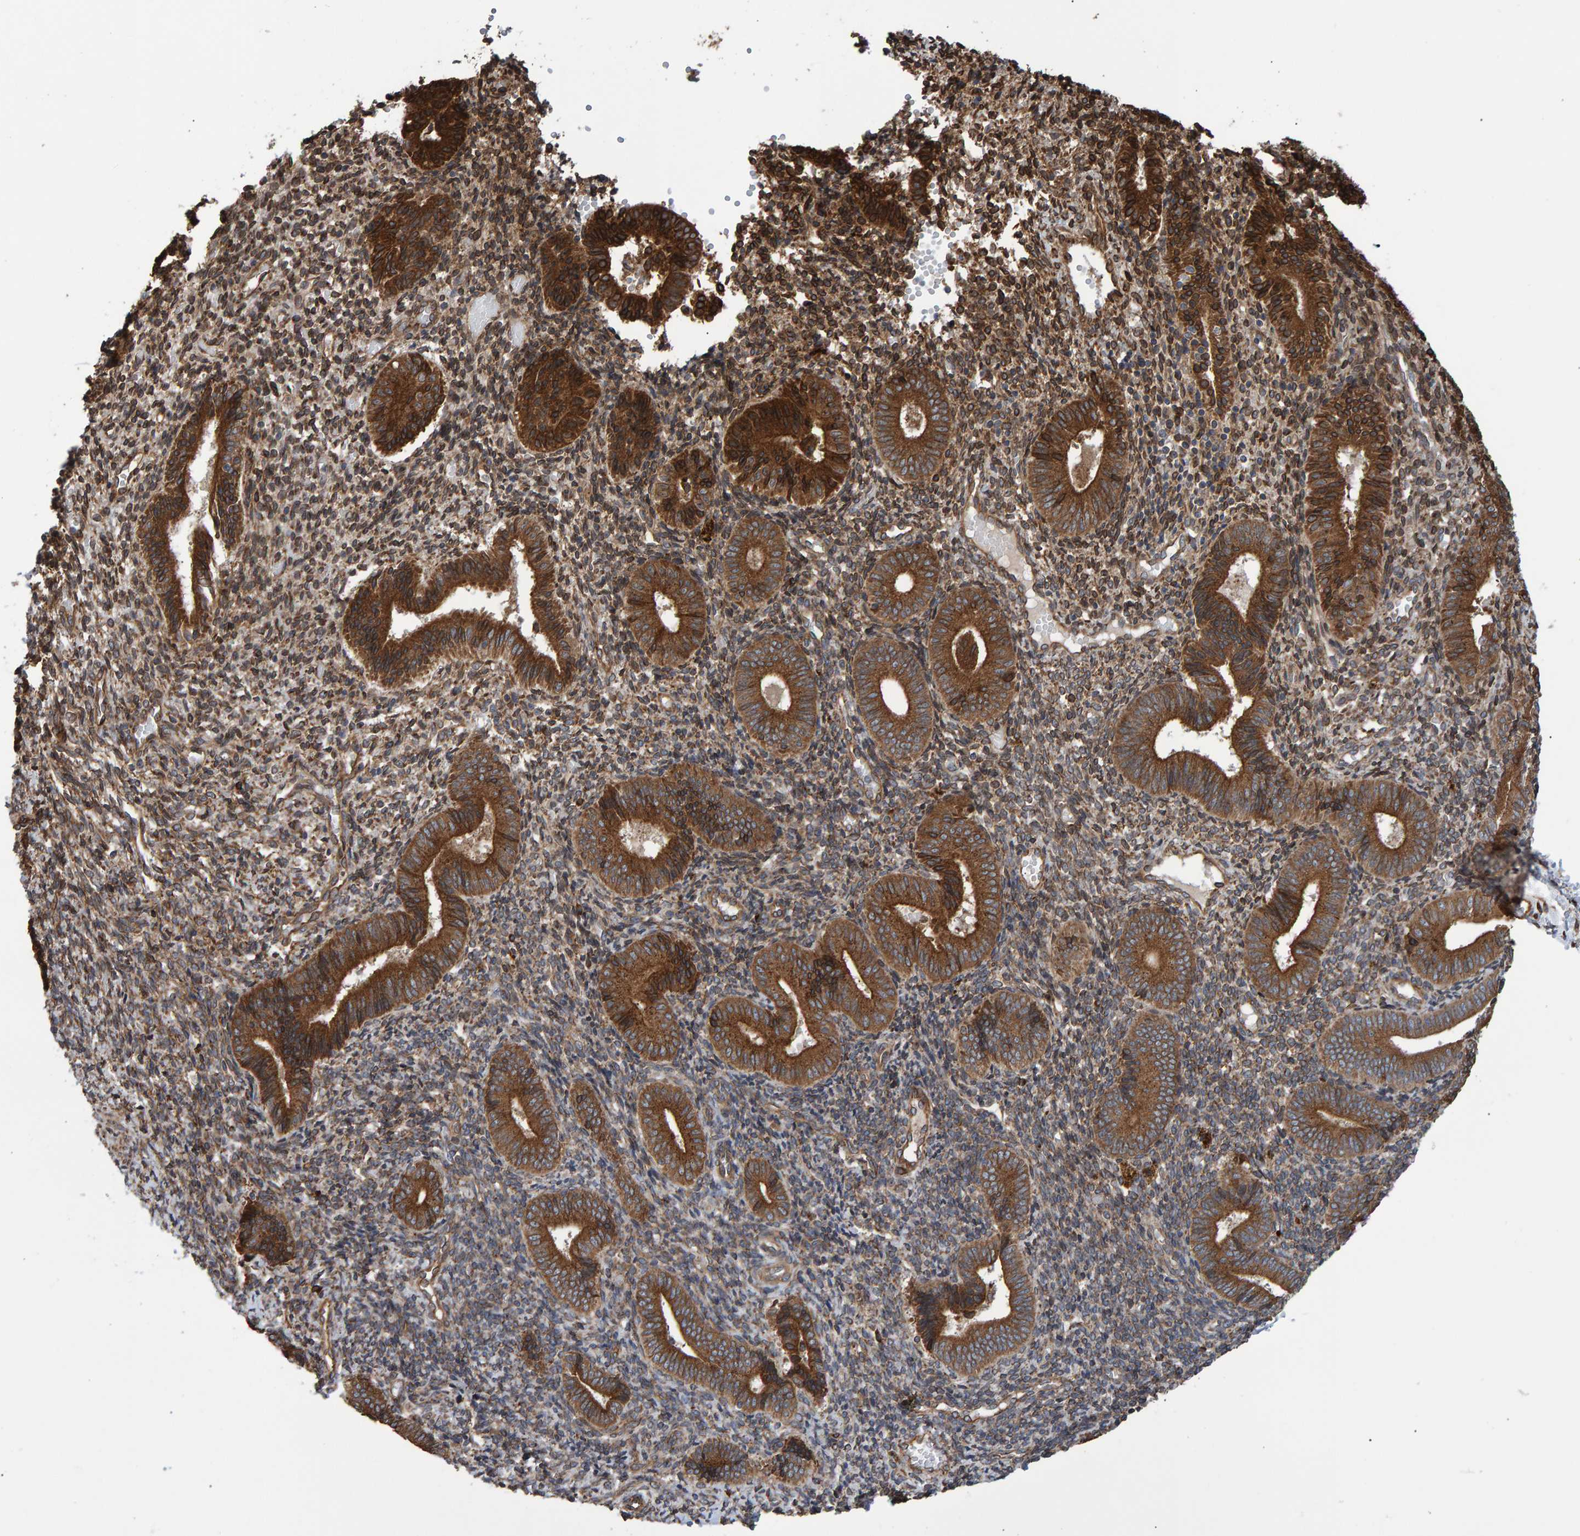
{"staining": {"intensity": "moderate", "quantity": ">75%", "location": "cytoplasmic/membranous"}, "tissue": "endometrium", "cell_type": "Cells in endometrial stroma", "image_type": "normal", "snomed": [{"axis": "morphology", "description": "Normal tissue, NOS"}, {"axis": "topography", "description": "Uterus"}, {"axis": "topography", "description": "Endometrium"}], "caption": "Cells in endometrial stroma display moderate cytoplasmic/membranous positivity in about >75% of cells in unremarkable endometrium. The protein is shown in brown color, while the nuclei are stained blue.", "gene": "FAM117A", "patient": {"sex": "female", "age": 33}}